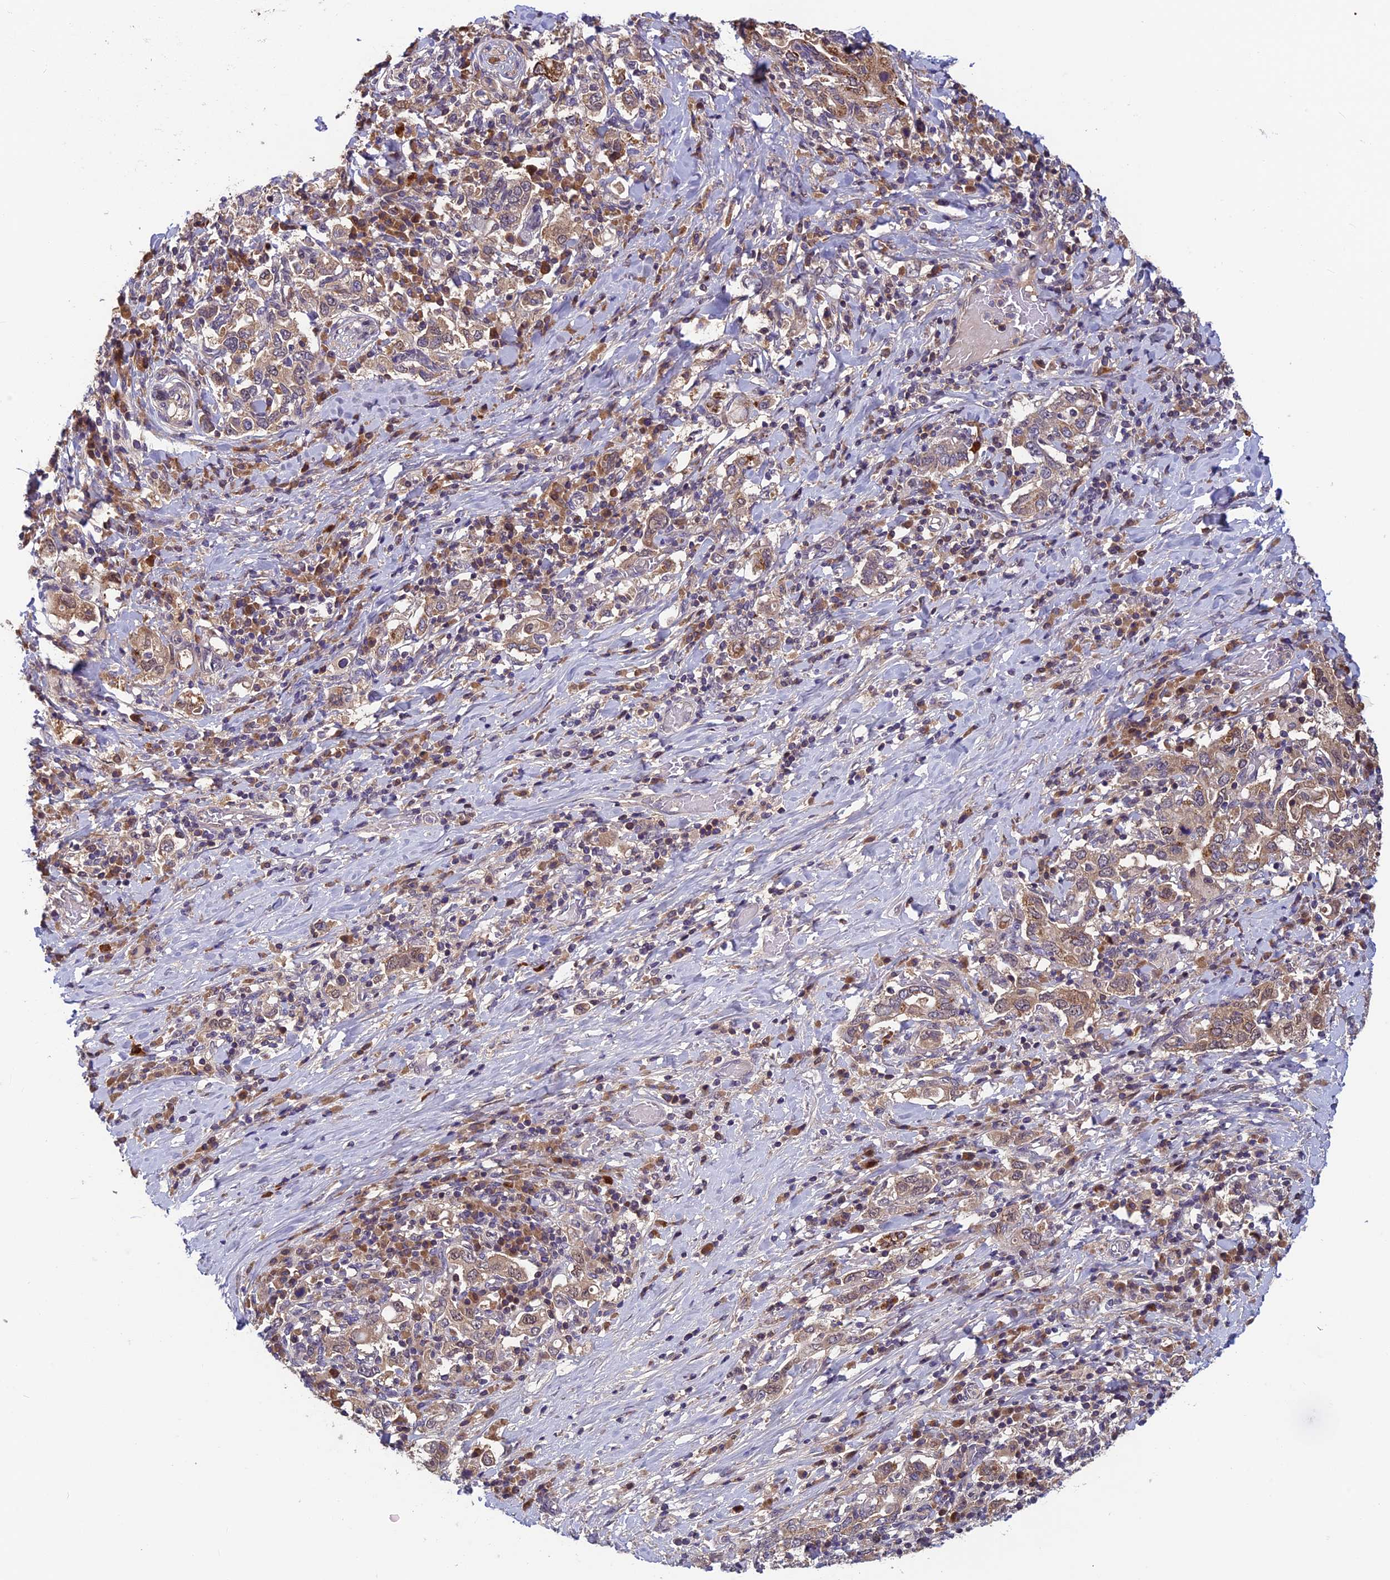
{"staining": {"intensity": "moderate", "quantity": "25%-75%", "location": "cytoplasmic/membranous"}, "tissue": "stomach cancer", "cell_type": "Tumor cells", "image_type": "cancer", "snomed": [{"axis": "morphology", "description": "Adenocarcinoma, NOS"}, {"axis": "topography", "description": "Stomach, upper"}, {"axis": "topography", "description": "Stomach"}], "caption": "Immunohistochemistry (IHC) (DAB (3,3'-diaminobenzidine)) staining of adenocarcinoma (stomach) exhibits moderate cytoplasmic/membranous protein positivity in approximately 25%-75% of tumor cells.", "gene": "CCDC15", "patient": {"sex": "male", "age": 62}}